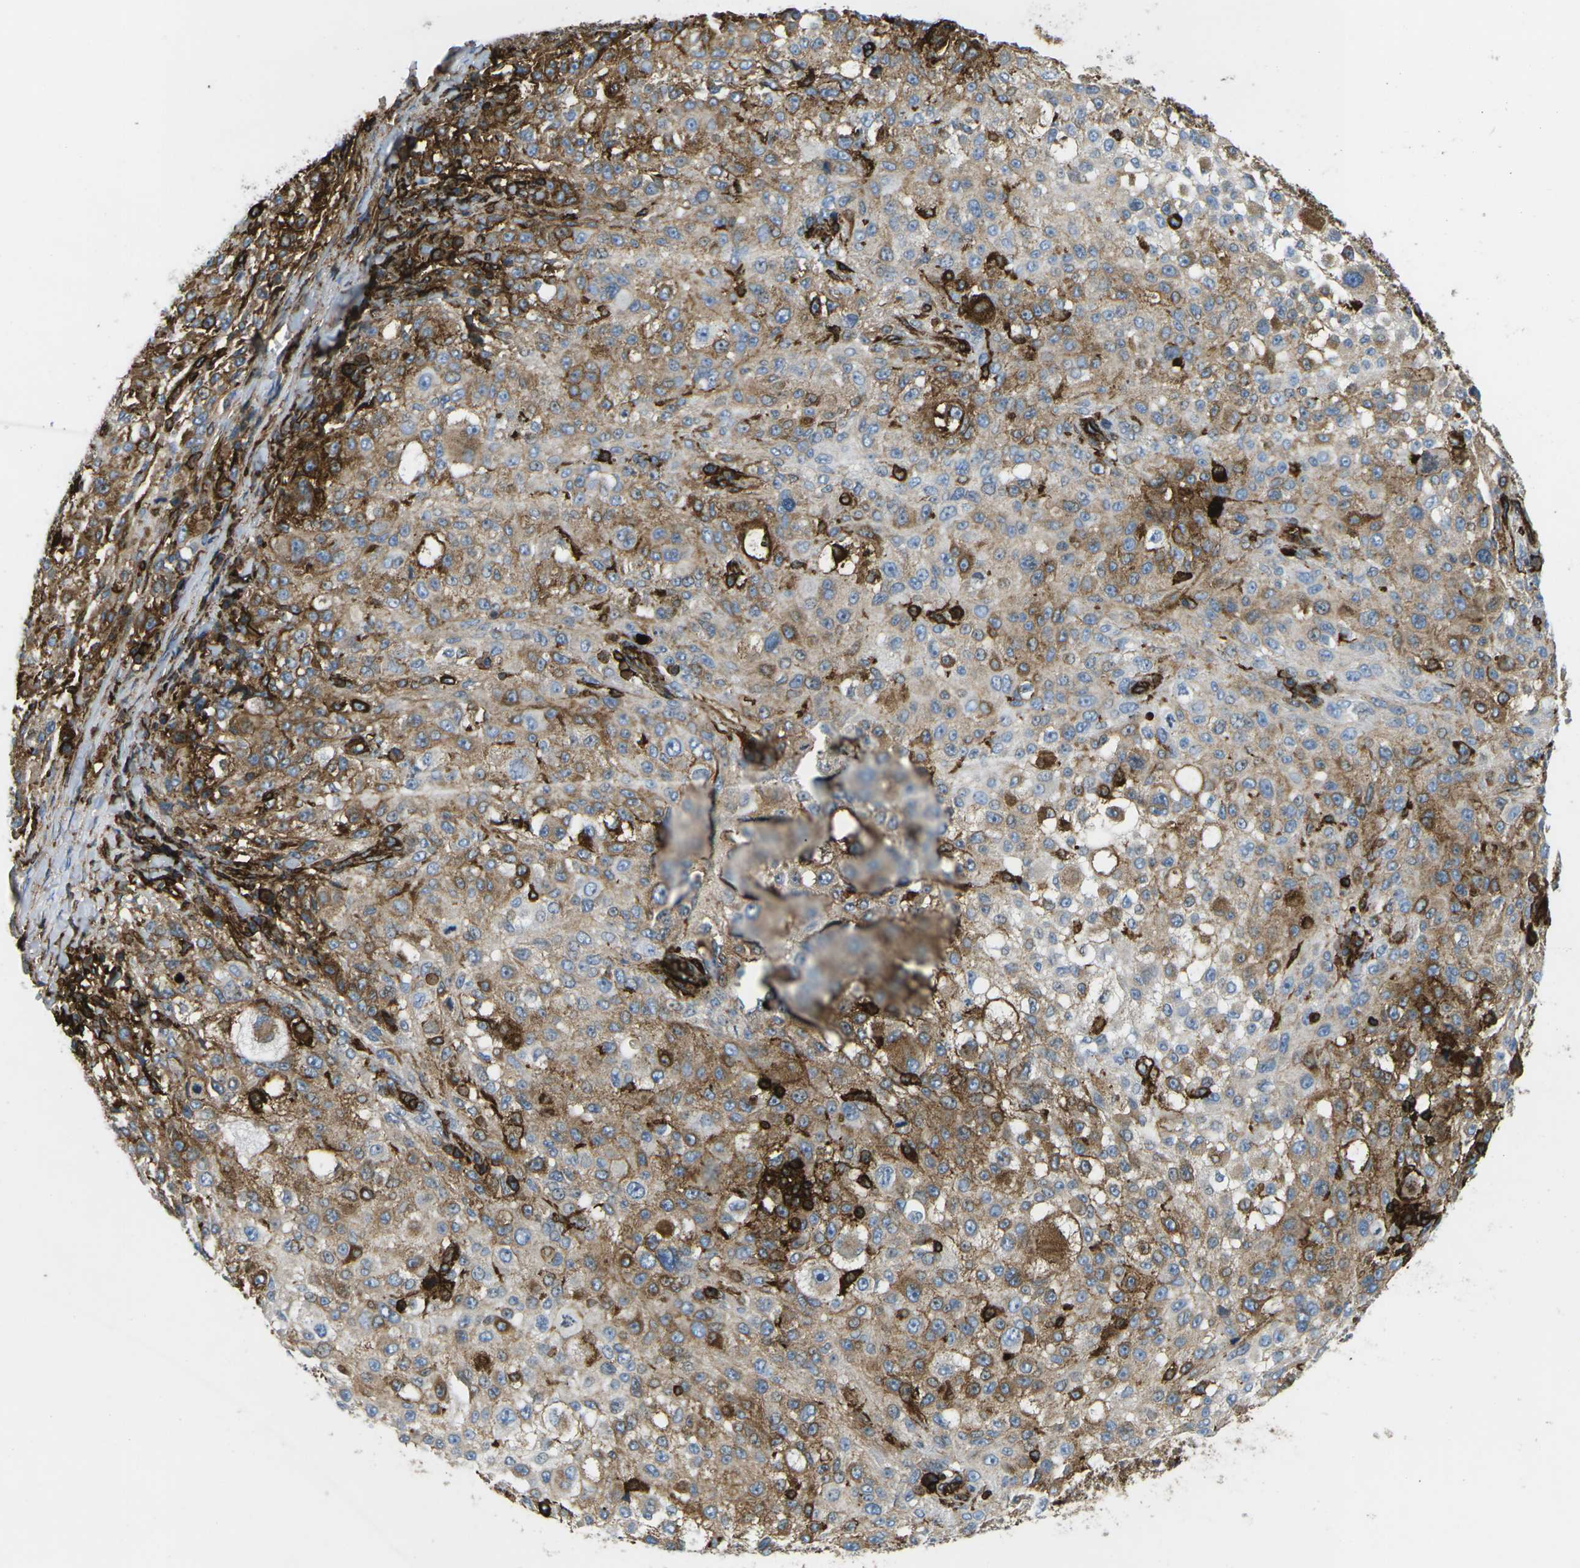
{"staining": {"intensity": "moderate", "quantity": "25%-75%", "location": "cytoplasmic/membranous"}, "tissue": "melanoma", "cell_type": "Tumor cells", "image_type": "cancer", "snomed": [{"axis": "morphology", "description": "Necrosis, NOS"}, {"axis": "morphology", "description": "Malignant melanoma, NOS"}, {"axis": "topography", "description": "Skin"}], "caption": "Moderate cytoplasmic/membranous expression is appreciated in about 25%-75% of tumor cells in melanoma. (IHC, brightfield microscopy, high magnification).", "gene": "HLA-B", "patient": {"sex": "female", "age": 87}}